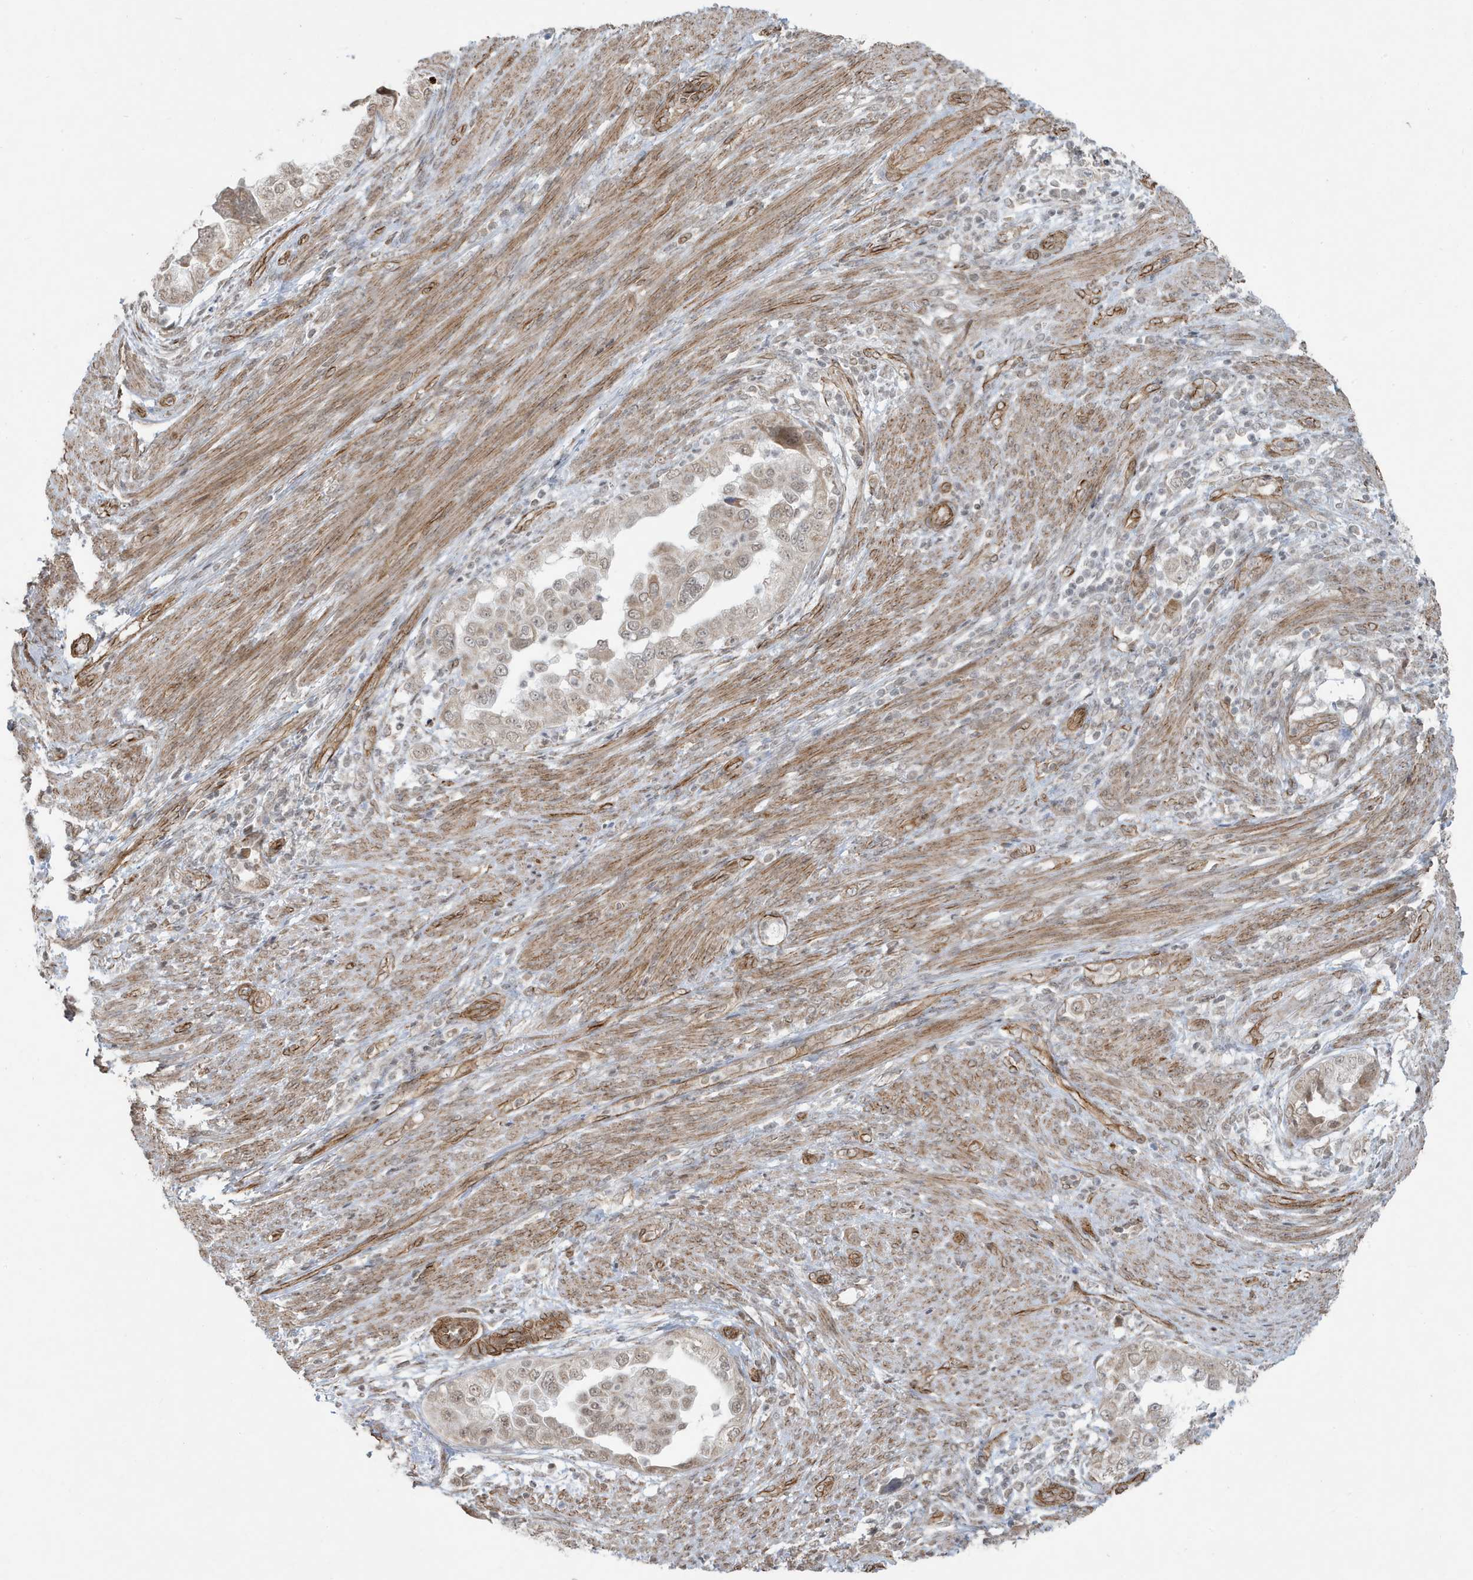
{"staining": {"intensity": "weak", "quantity": "25%-75%", "location": "cytoplasmic/membranous"}, "tissue": "endometrial cancer", "cell_type": "Tumor cells", "image_type": "cancer", "snomed": [{"axis": "morphology", "description": "Adenocarcinoma, NOS"}, {"axis": "topography", "description": "Endometrium"}], "caption": "Immunohistochemistry (IHC) staining of endometrial cancer, which demonstrates low levels of weak cytoplasmic/membranous positivity in approximately 25%-75% of tumor cells indicating weak cytoplasmic/membranous protein staining. The staining was performed using DAB (brown) for protein detection and nuclei were counterstained in hematoxylin (blue).", "gene": "CHCHD4", "patient": {"sex": "female", "age": 85}}